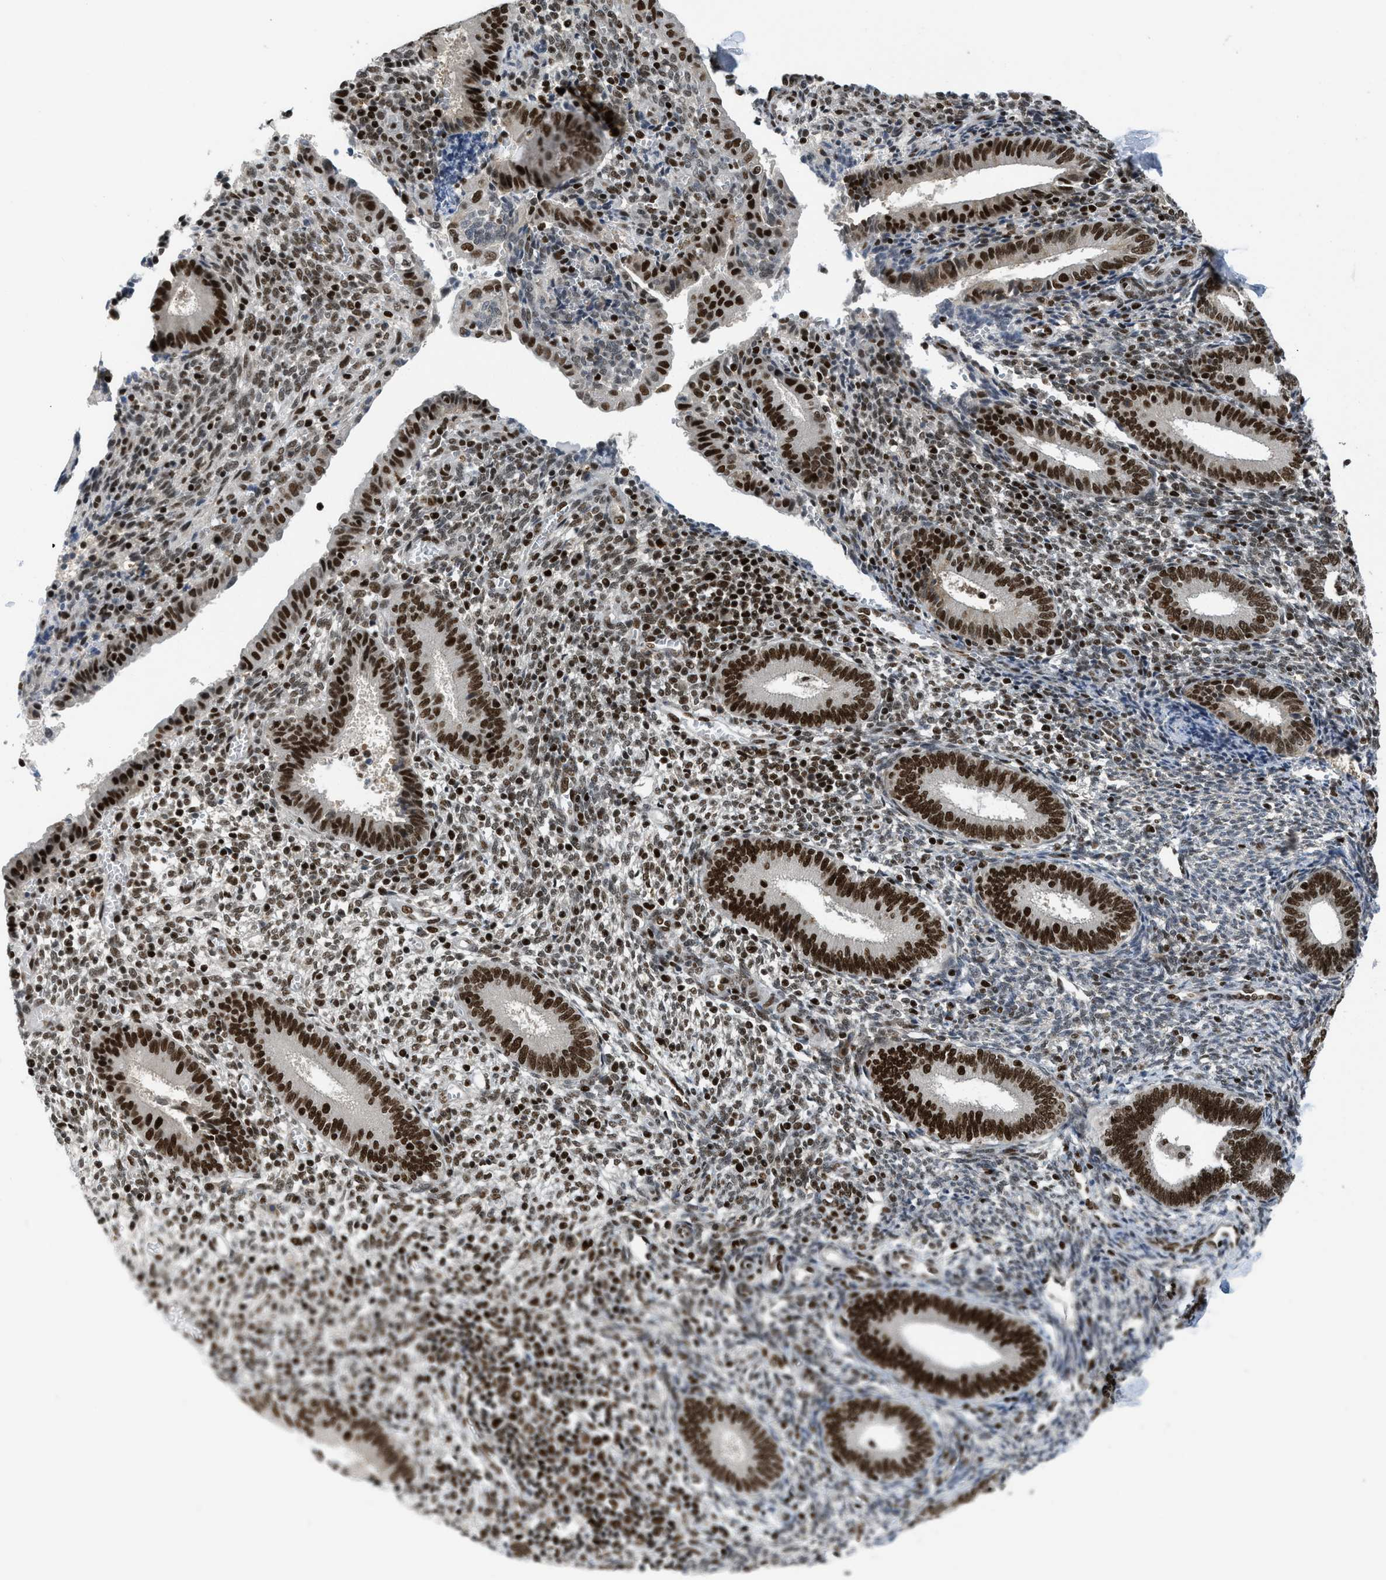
{"staining": {"intensity": "moderate", "quantity": "25%-75%", "location": "nuclear"}, "tissue": "endometrium", "cell_type": "Cells in endometrial stroma", "image_type": "normal", "snomed": [{"axis": "morphology", "description": "Normal tissue, NOS"}, {"axis": "topography", "description": "Endometrium"}], "caption": "This micrograph reveals immunohistochemistry (IHC) staining of normal human endometrium, with medium moderate nuclear expression in about 25%-75% of cells in endometrial stroma.", "gene": "RFX5", "patient": {"sex": "female", "age": 41}}